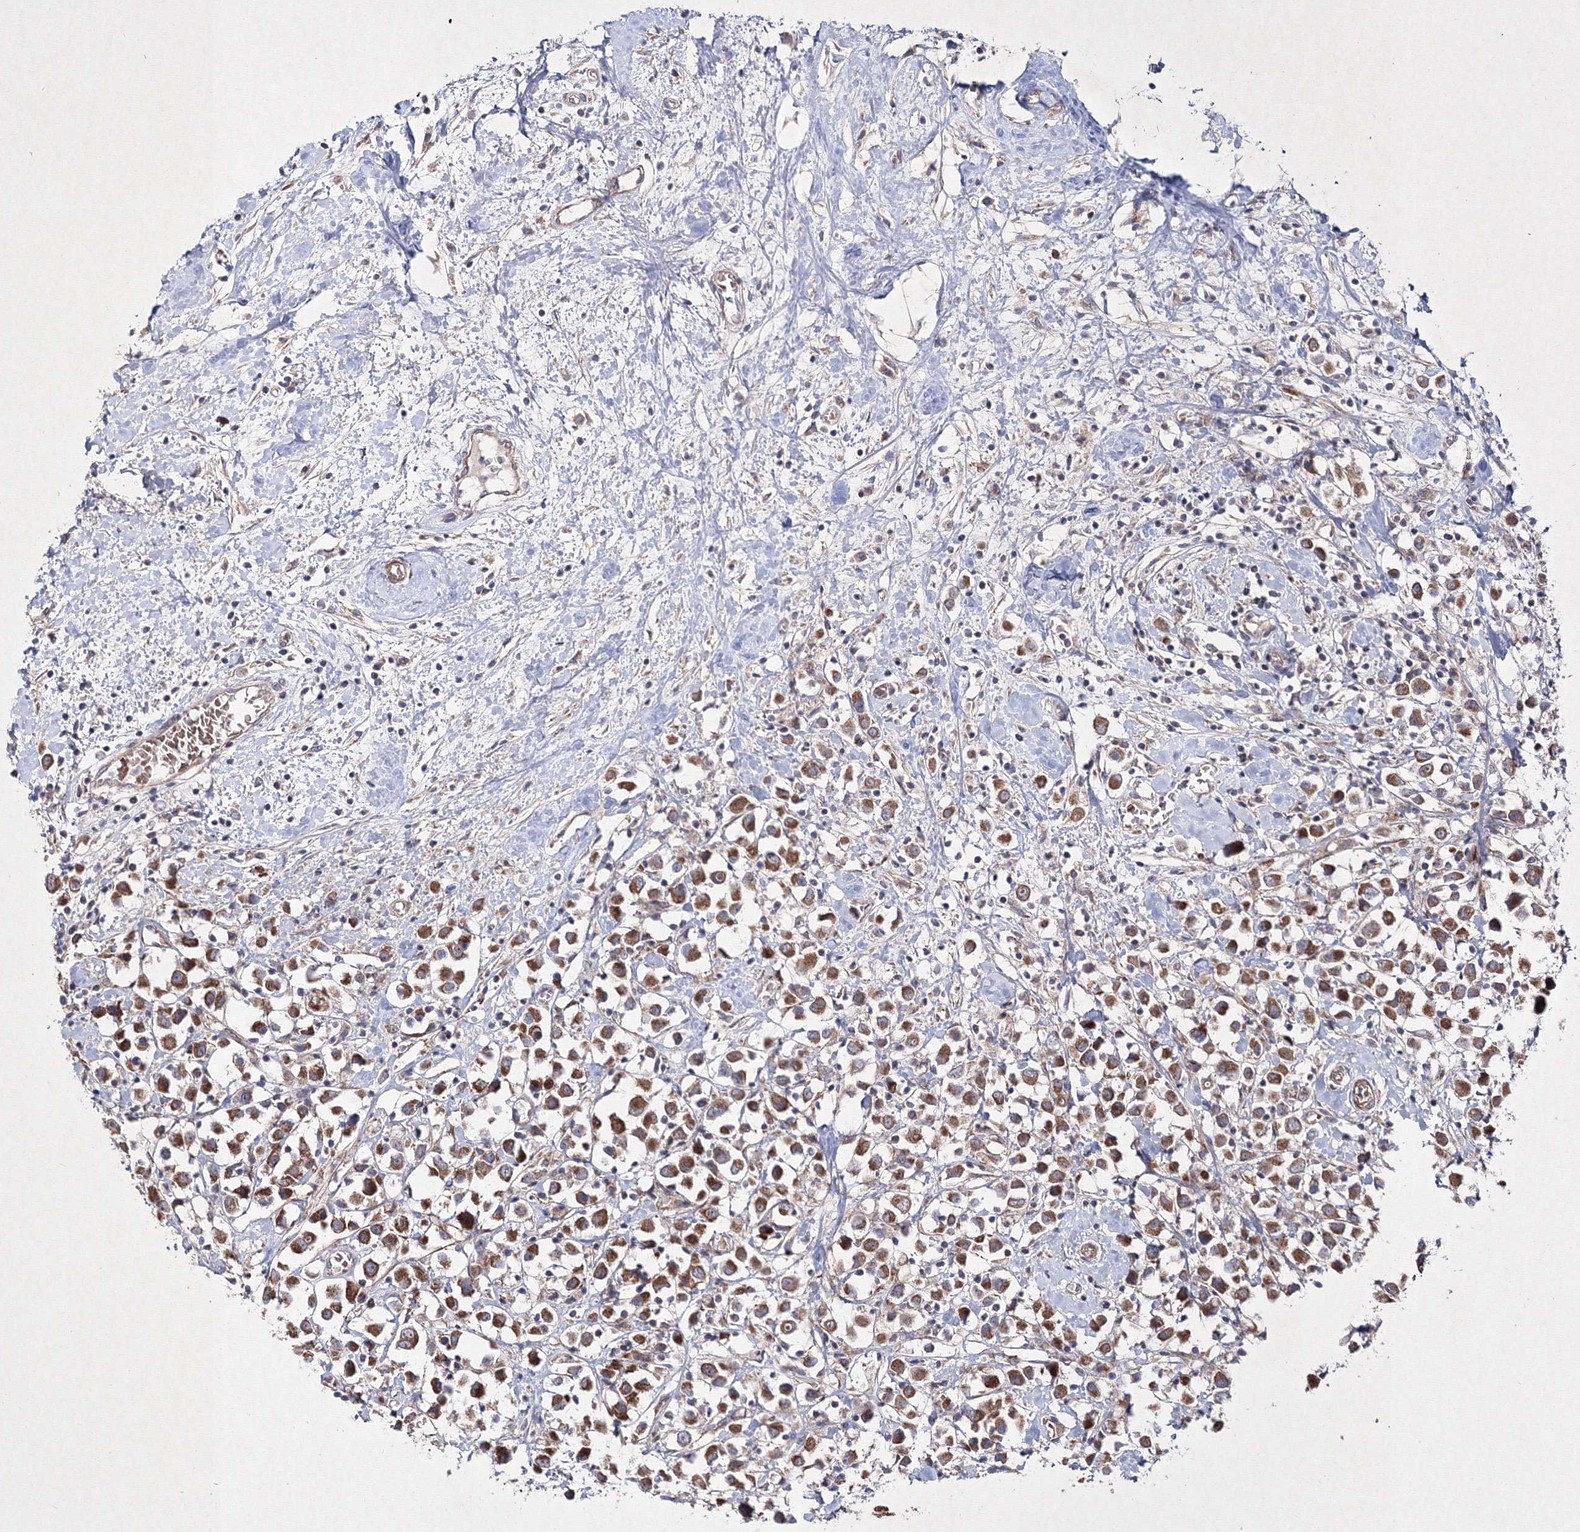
{"staining": {"intensity": "moderate", "quantity": ">75%", "location": "cytoplasmic/membranous"}, "tissue": "breast cancer", "cell_type": "Tumor cells", "image_type": "cancer", "snomed": [{"axis": "morphology", "description": "Duct carcinoma"}, {"axis": "topography", "description": "Breast"}], "caption": "High-magnification brightfield microscopy of infiltrating ductal carcinoma (breast) stained with DAB (3,3'-diaminobenzidine) (brown) and counterstained with hematoxylin (blue). tumor cells exhibit moderate cytoplasmic/membranous expression is seen in about>75% of cells.", "gene": "GFM1", "patient": {"sex": "female", "age": 61}}